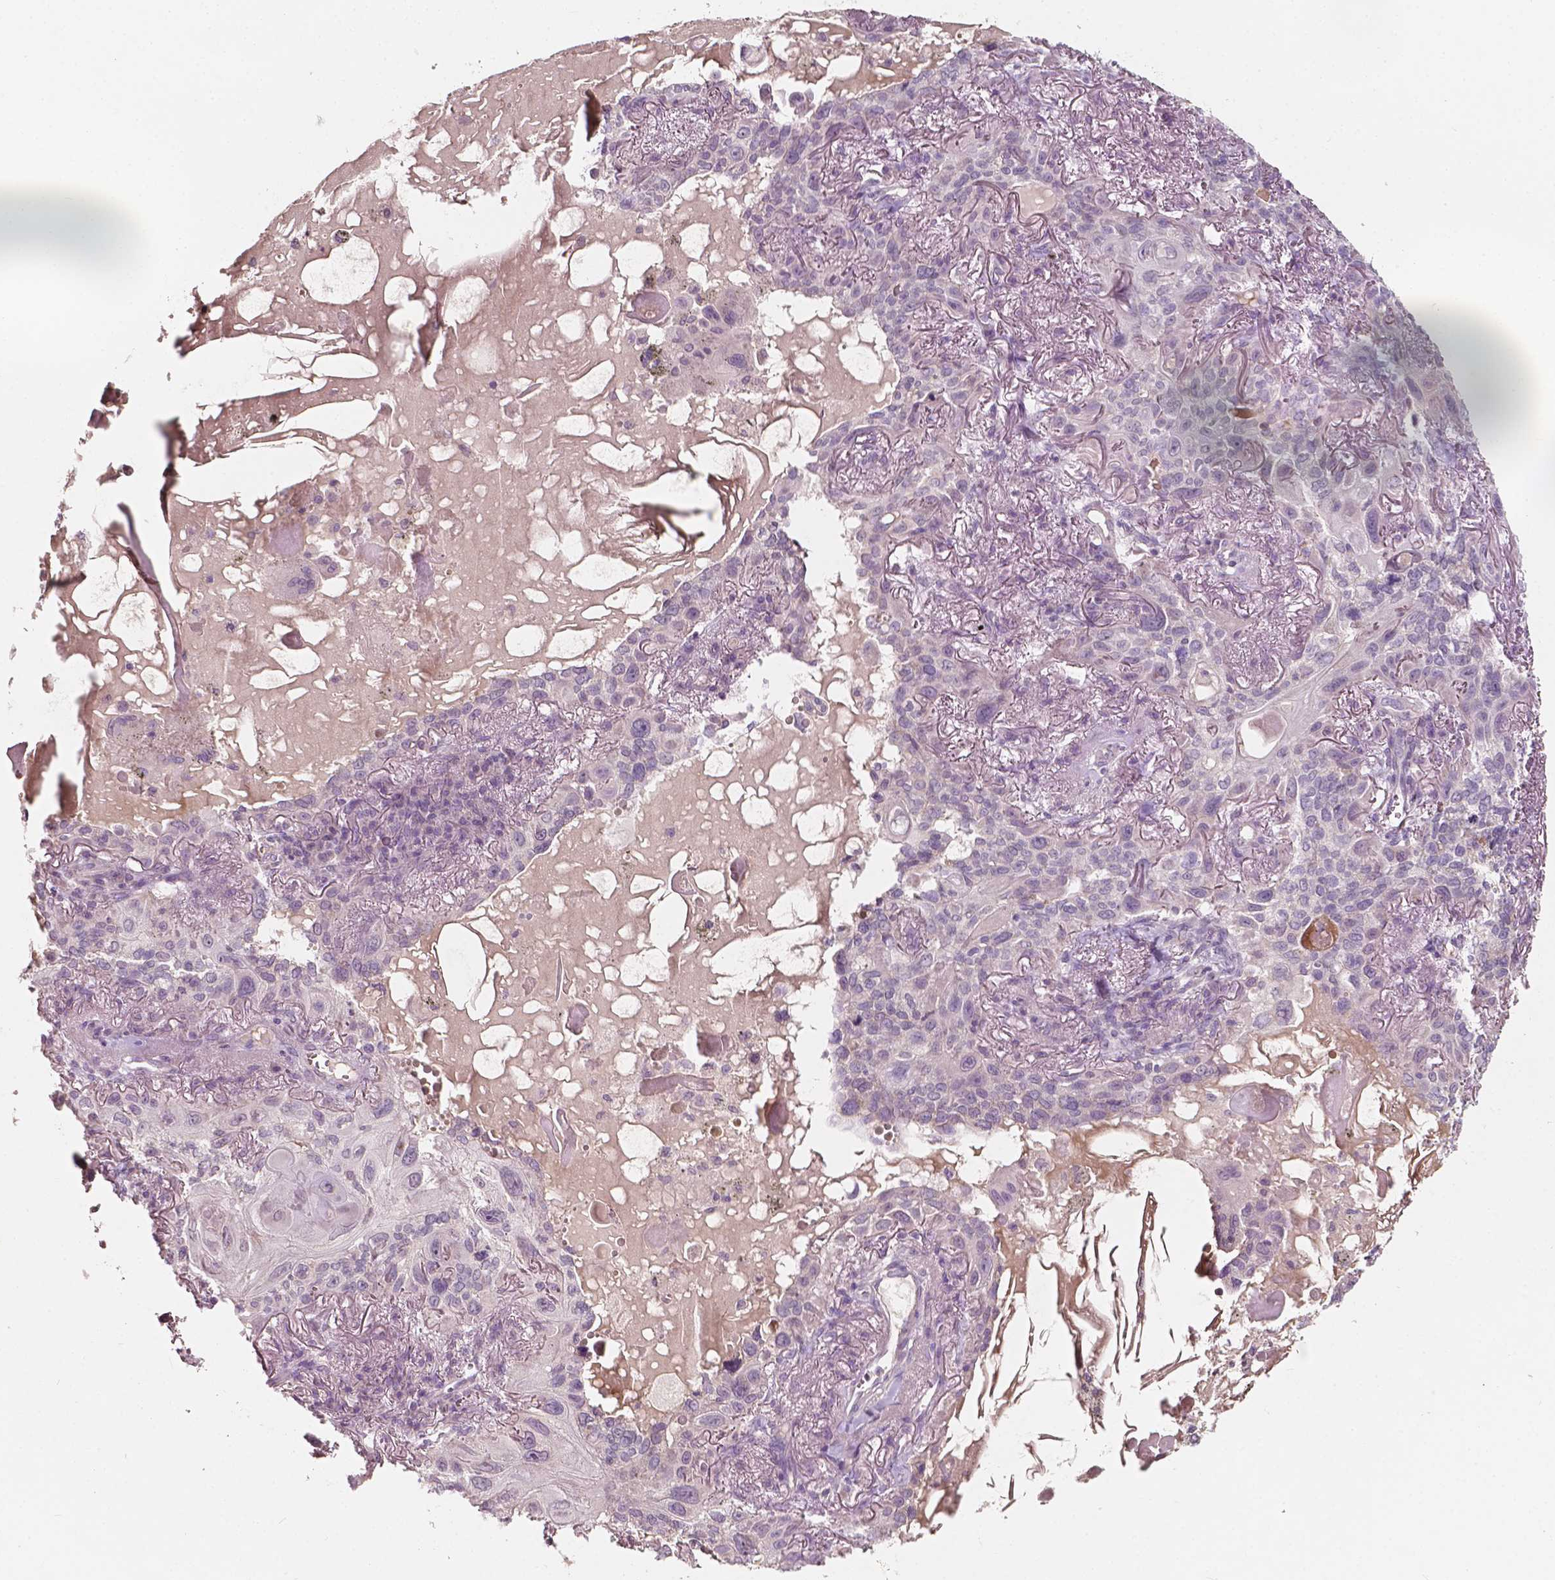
{"staining": {"intensity": "negative", "quantity": "none", "location": "none"}, "tissue": "lung cancer", "cell_type": "Tumor cells", "image_type": "cancer", "snomed": [{"axis": "morphology", "description": "Squamous cell carcinoma, NOS"}, {"axis": "topography", "description": "Lung"}], "caption": "The IHC image has no significant staining in tumor cells of lung squamous cell carcinoma tissue.", "gene": "NPC1L1", "patient": {"sex": "male", "age": 79}}